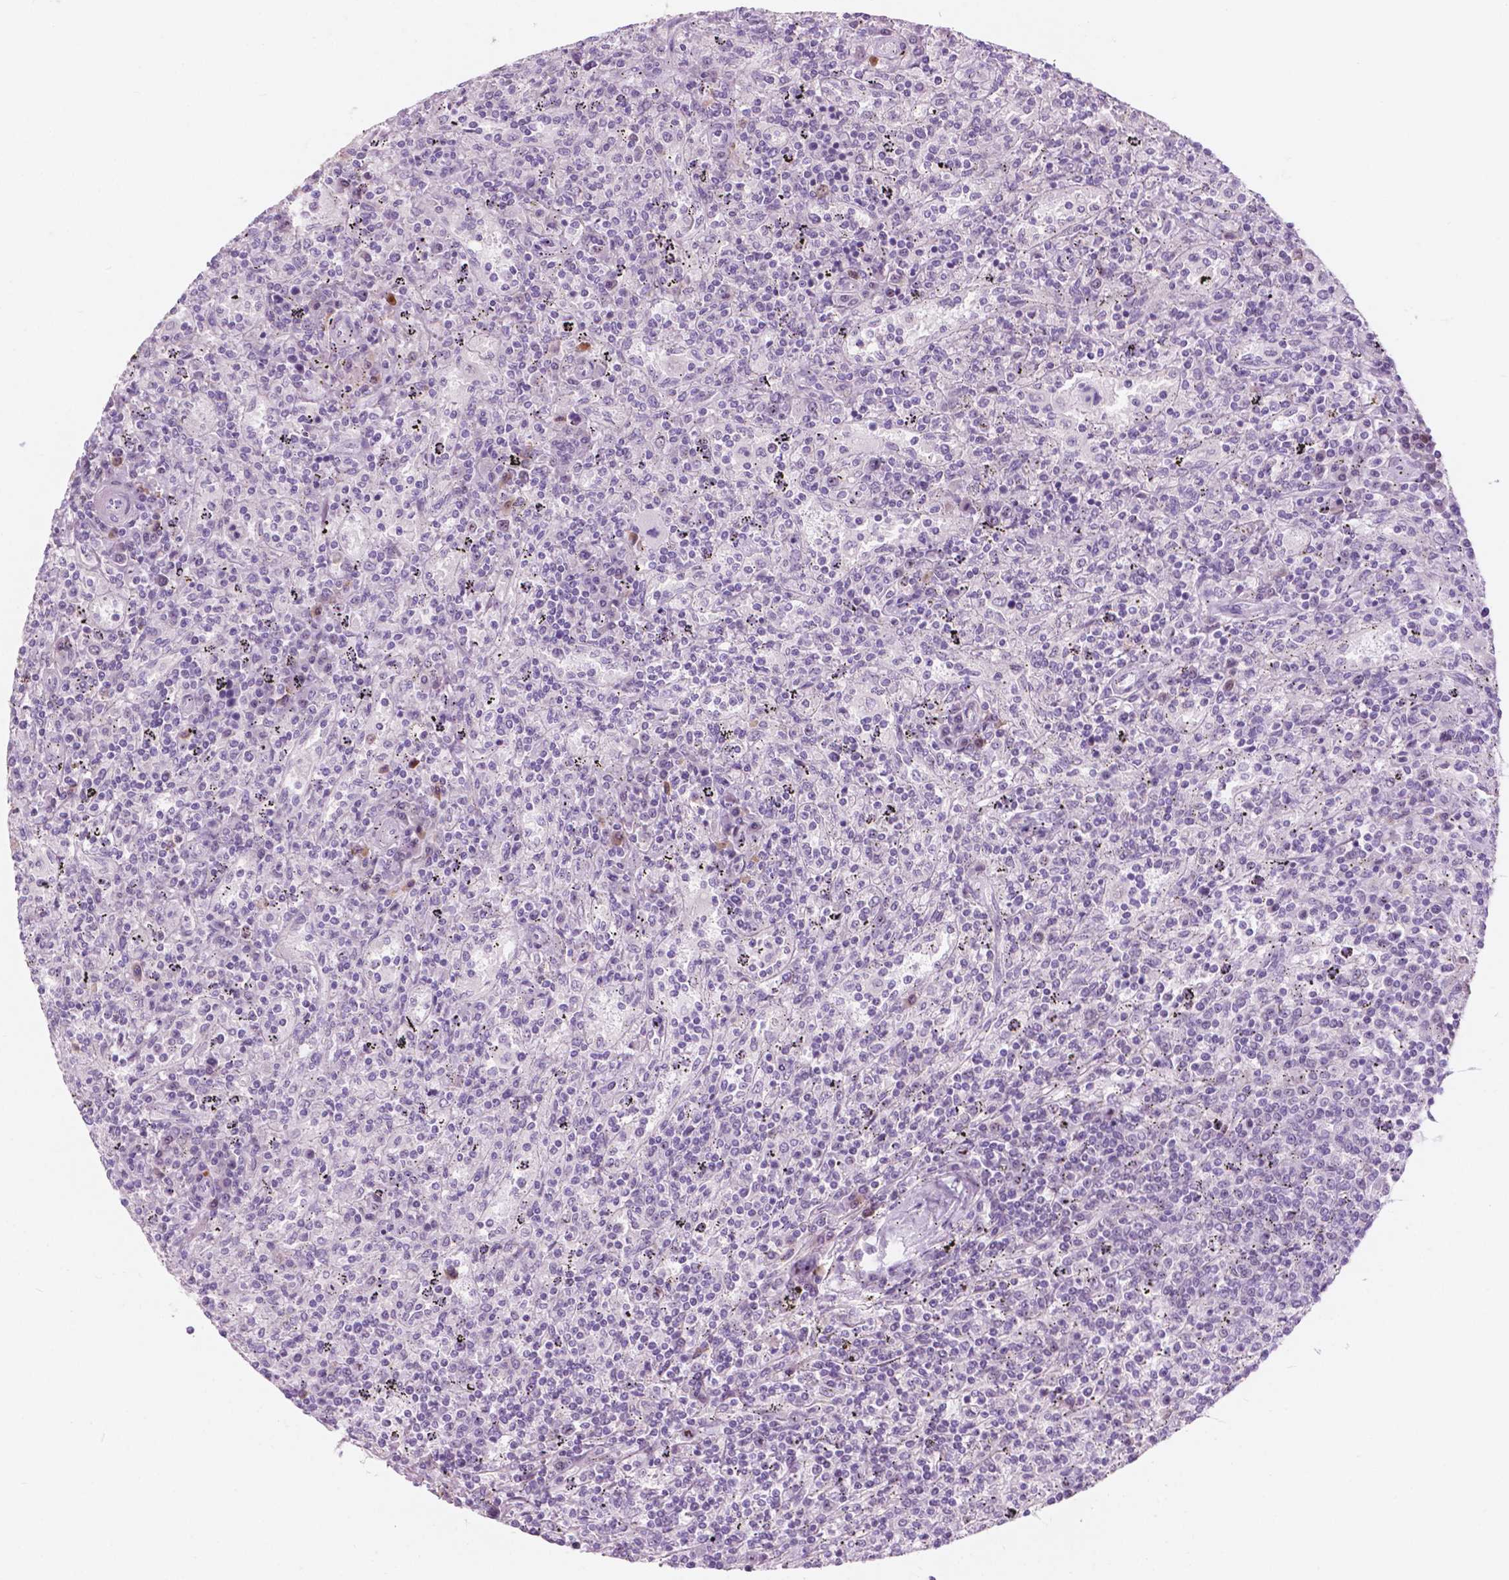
{"staining": {"intensity": "negative", "quantity": "none", "location": "none"}, "tissue": "lymphoma", "cell_type": "Tumor cells", "image_type": "cancer", "snomed": [{"axis": "morphology", "description": "Malignant lymphoma, non-Hodgkin's type, Low grade"}, {"axis": "topography", "description": "Spleen"}], "caption": "There is no significant staining in tumor cells of lymphoma.", "gene": "ZNF853", "patient": {"sex": "male", "age": 62}}